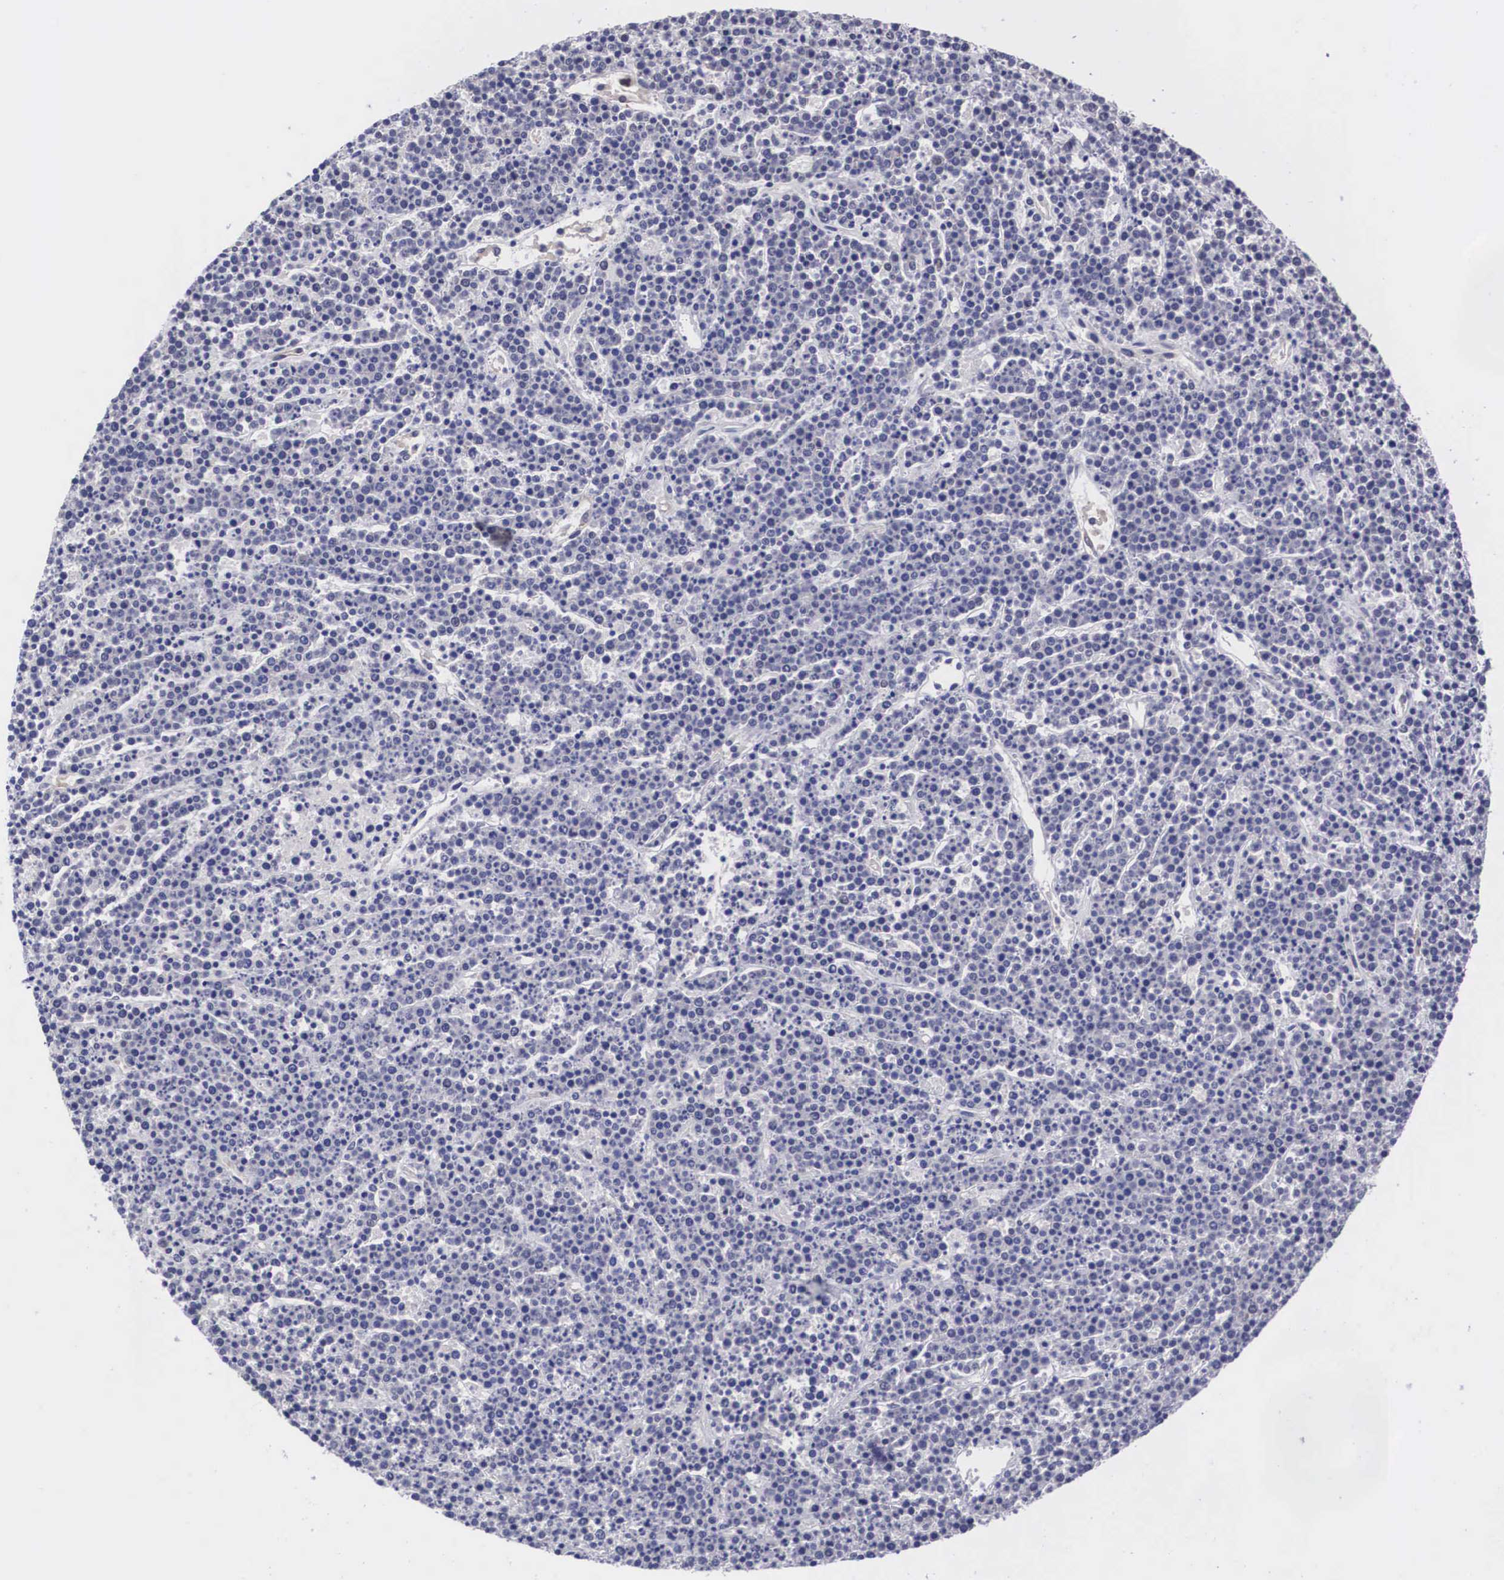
{"staining": {"intensity": "negative", "quantity": "none", "location": "none"}, "tissue": "lymphoma", "cell_type": "Tumor cells", "image_type": "cancer", "snomed": [{"axis": "morphology", "description": "Malignant lymphoma, non-Hodgkin's type, High grade"}, {"axis": "topography", "description": "Ovary"}], "caption": "Immunohistochemistry (IHC) micrograph of lymphoma stained for a protein (brown), which demonstrates no positivity in tumor cells.", "gene": "MAST4", "patient": {"sex": "female", "age": 56}}